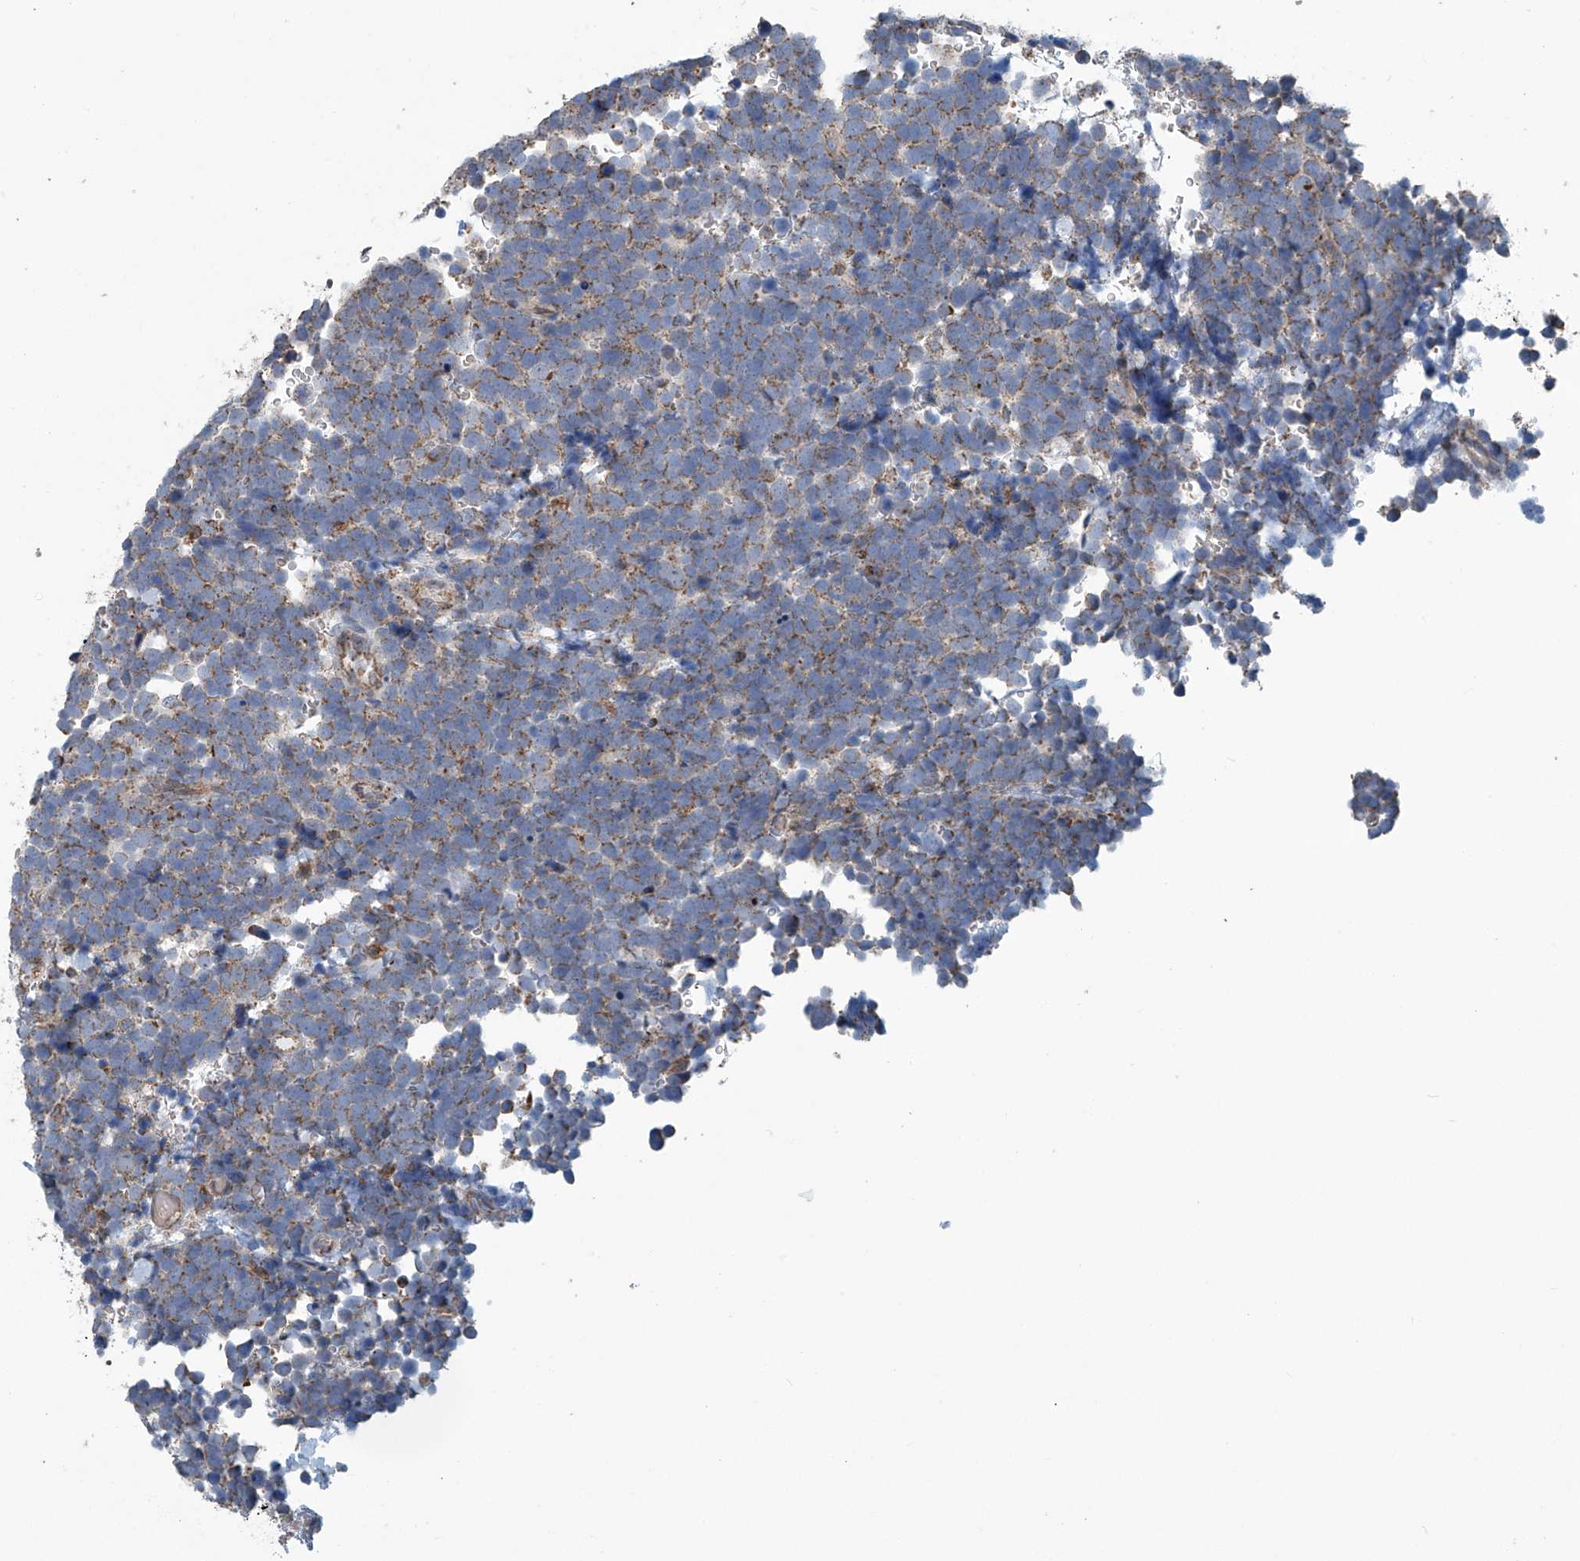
{"staining": {"intensity": "moderate", "quantity": ">75%", "location": "cytoplasmic/membranous"}, "tissue": "urothelial cancer", "cell_type": "Tumor cells", "image_type": "cancer", "snomed": [{"axis": "morphology", "description": "Urothelial carcinoma, High grade"}, {"axis": "topography", "description": "Urinary bladder"}], "caption": "A brown stain shows moderate cytoplasmic/membranous expression of a protein in urothelial carcinoma (high-grade) tumor cells.", "gene": "COMMD1", "patient": {"sex": "female", "age": 82}}